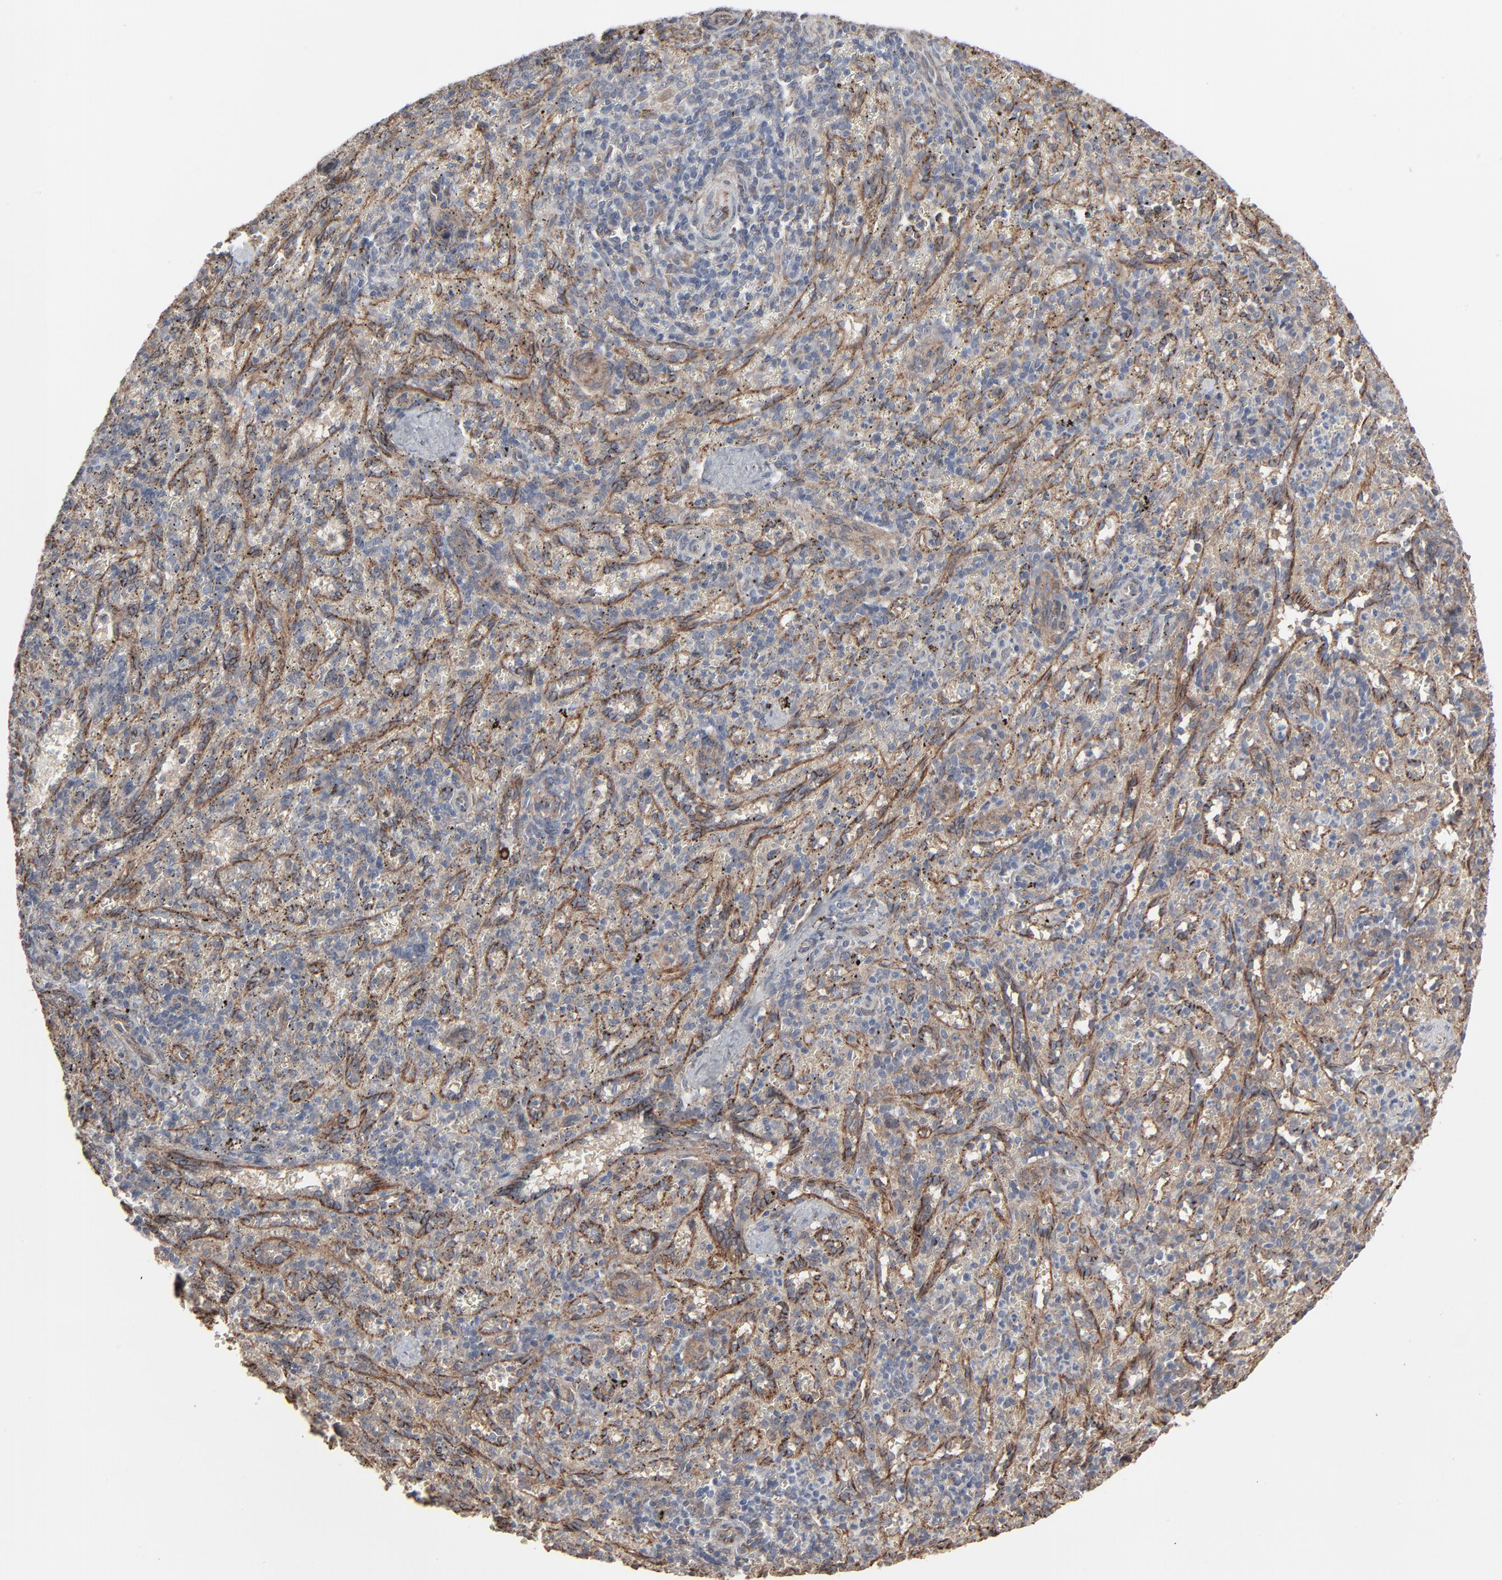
{"staining": {"intensity": "weak", "quantity": "25%-75%", "location": "cytoplasmic/membranous"}, "tissue": "spleen", "cell_type": "Cells in red pulp", "image_type": "normal", "snomed": [{"axis": "morphology", "description": "Normal tissue, NOS"}, {"axis": "topography", "description": "Spleen"}], "caption": "The image shows a brown stain indicating the presence of a protein in the cytoplasmic/membranous of cells in red pulp in spleen.", "gene": "CTNND1", "patient": {"sex": "female", "age": 10}}